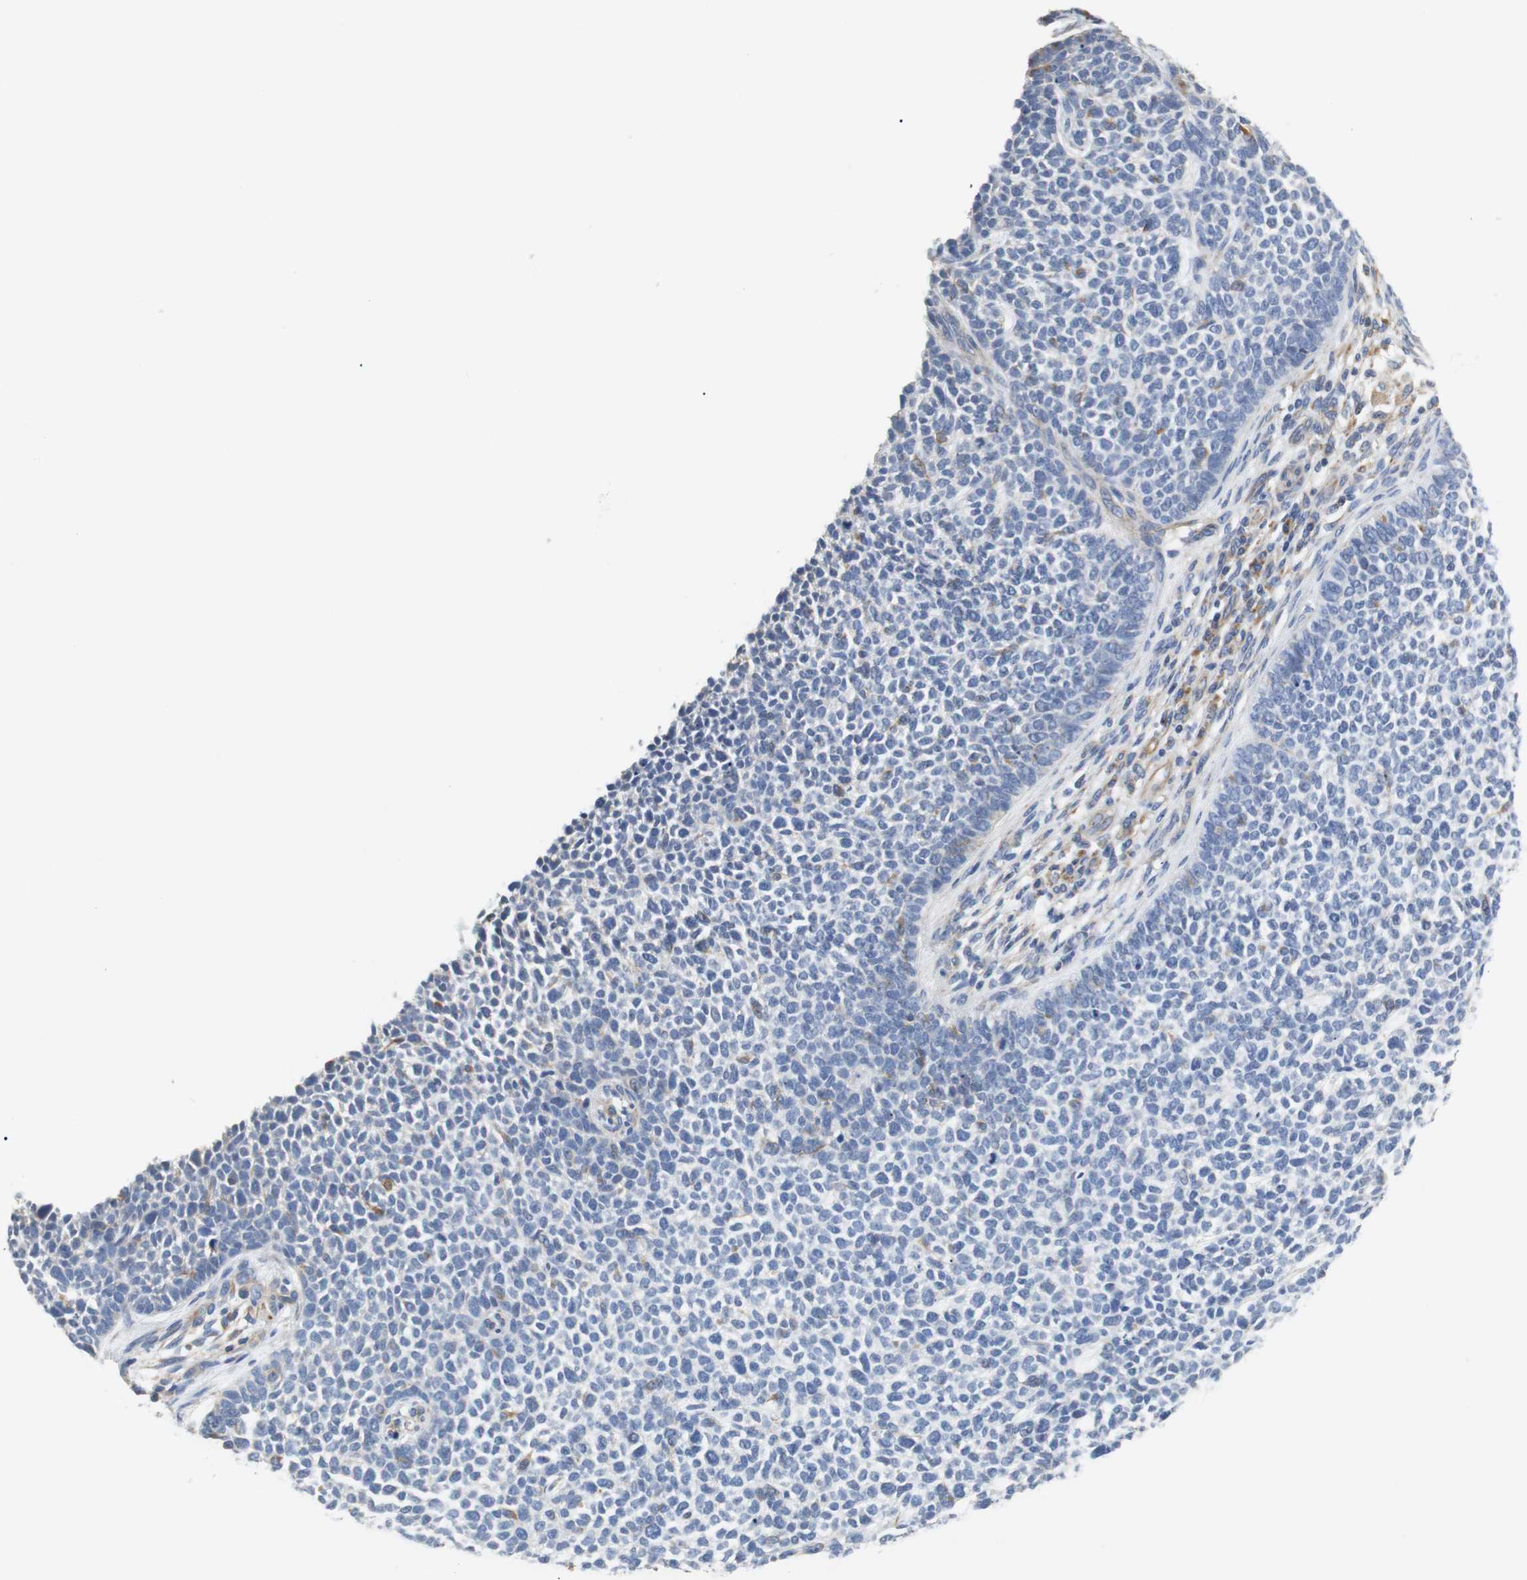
{"staining": {"intensity": "negative", "quantity": "none", "location": "none"}, "tissue": "skin cancer", "cell_type": "Tumor cells", "image_type": "cancer", "snomed": [{"axis": "morphology", "description": "Basal cell carcinoma"}, {"axis": "topography", "description": "Skin"}], "caption": "Immunohistochemistry (IHC) photomicrograph of skin cancer stained for a protein (brown), which displays no expression in tumor cells.", "gene": "PCK1", "patient": {"sex": "female", "age": 84}}